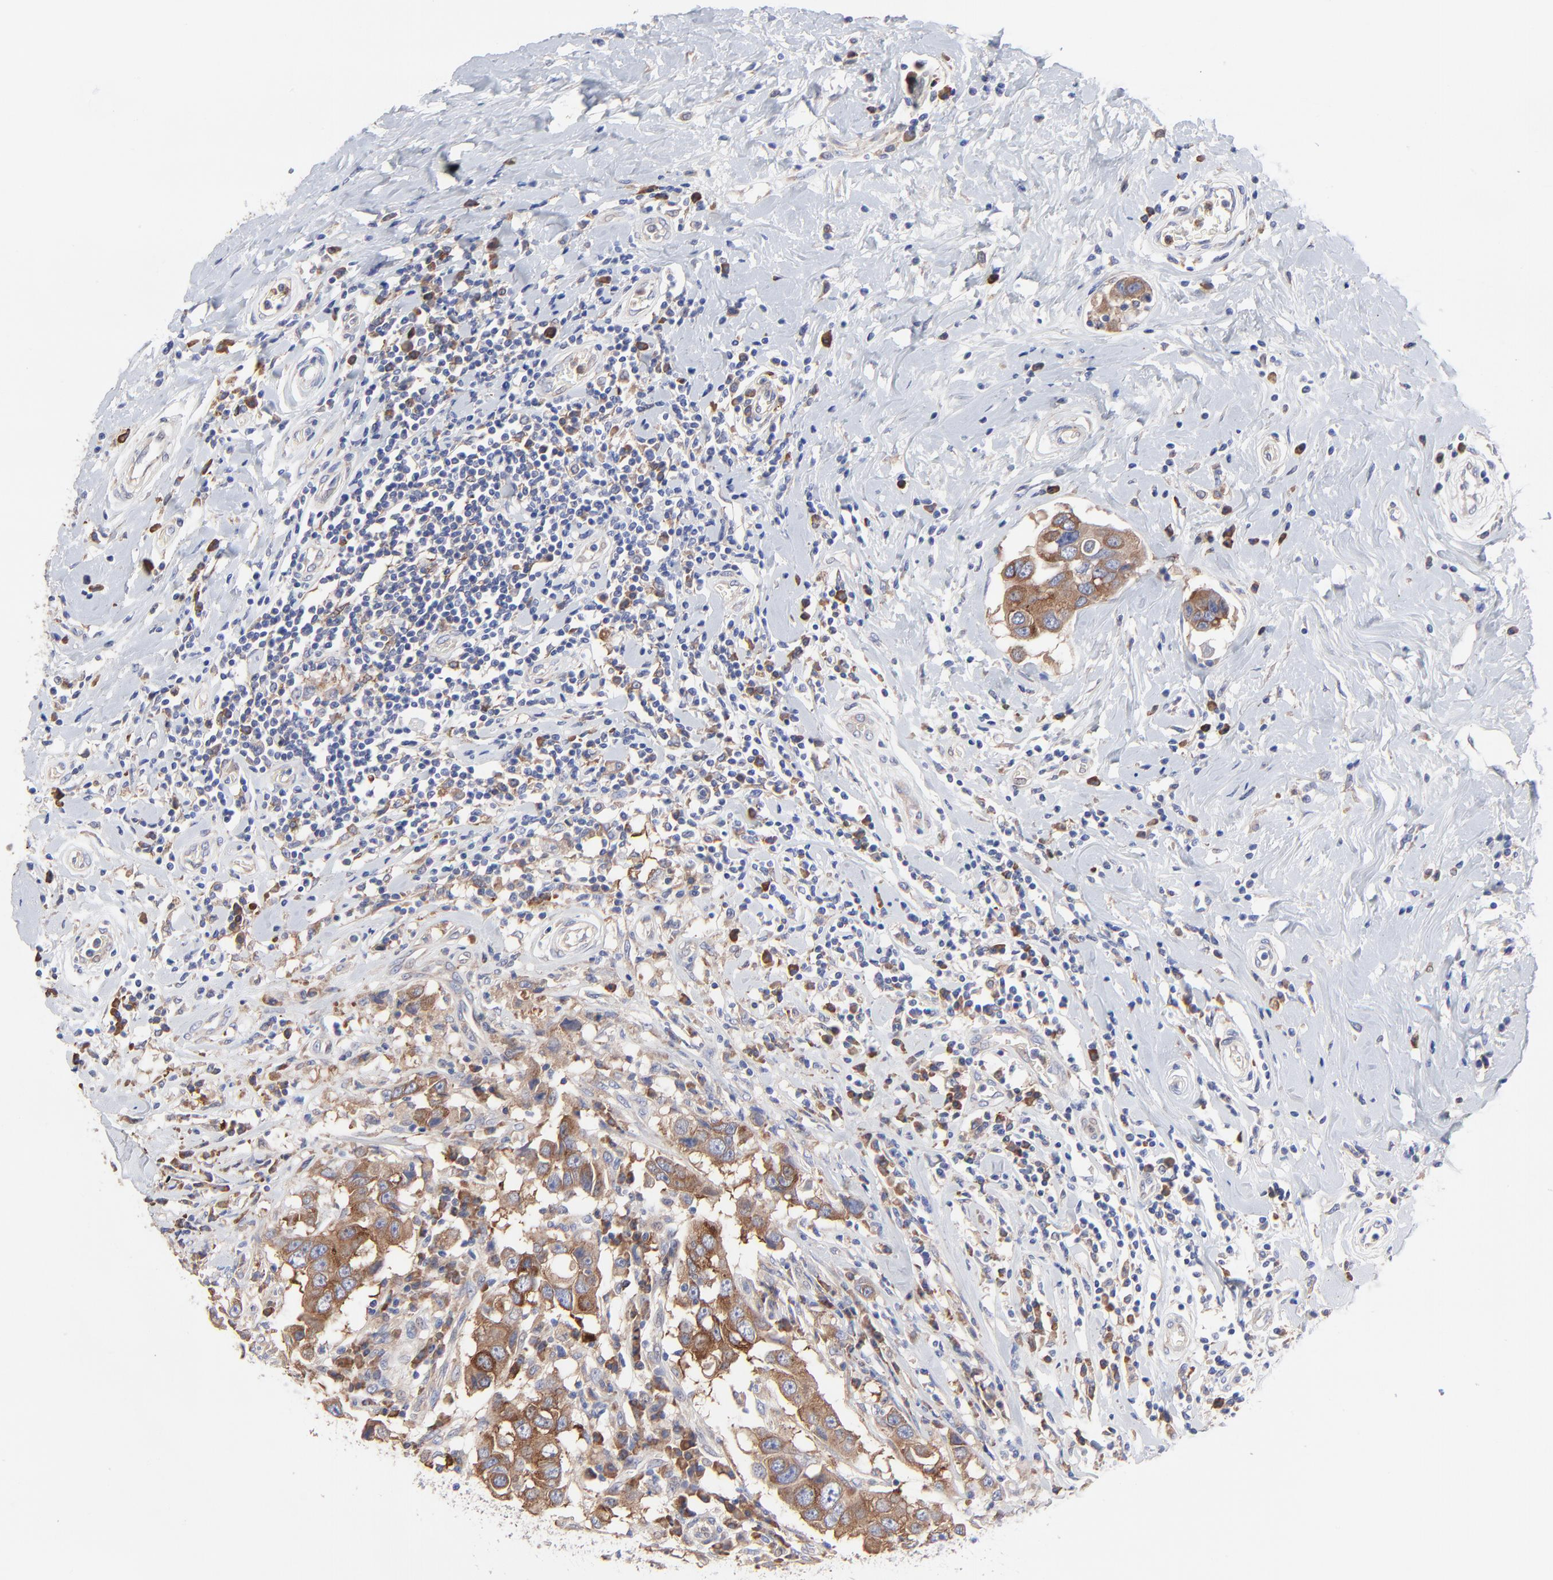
{"staining": {"intensity": "moderate", "quantity": ">75%", "location": "cytoplasmic/membranous"}, "tissue": "breast cancer", "cell_type": "Tumor cells", "image_type": "cancer", "snomed": [{"axis": "morphology", "description": "Duct carcinoma"}, {"axis": "topography", "description": "Breast"}], "caption": "The image demonstrates staining of breast intraductal carcinoma, revealing moderate cytoplasmic/membranous protein staining (brown color) within tumor cells.", "gene": "PPFIBP2", "patient": {"sex": "female", "age": 27}}